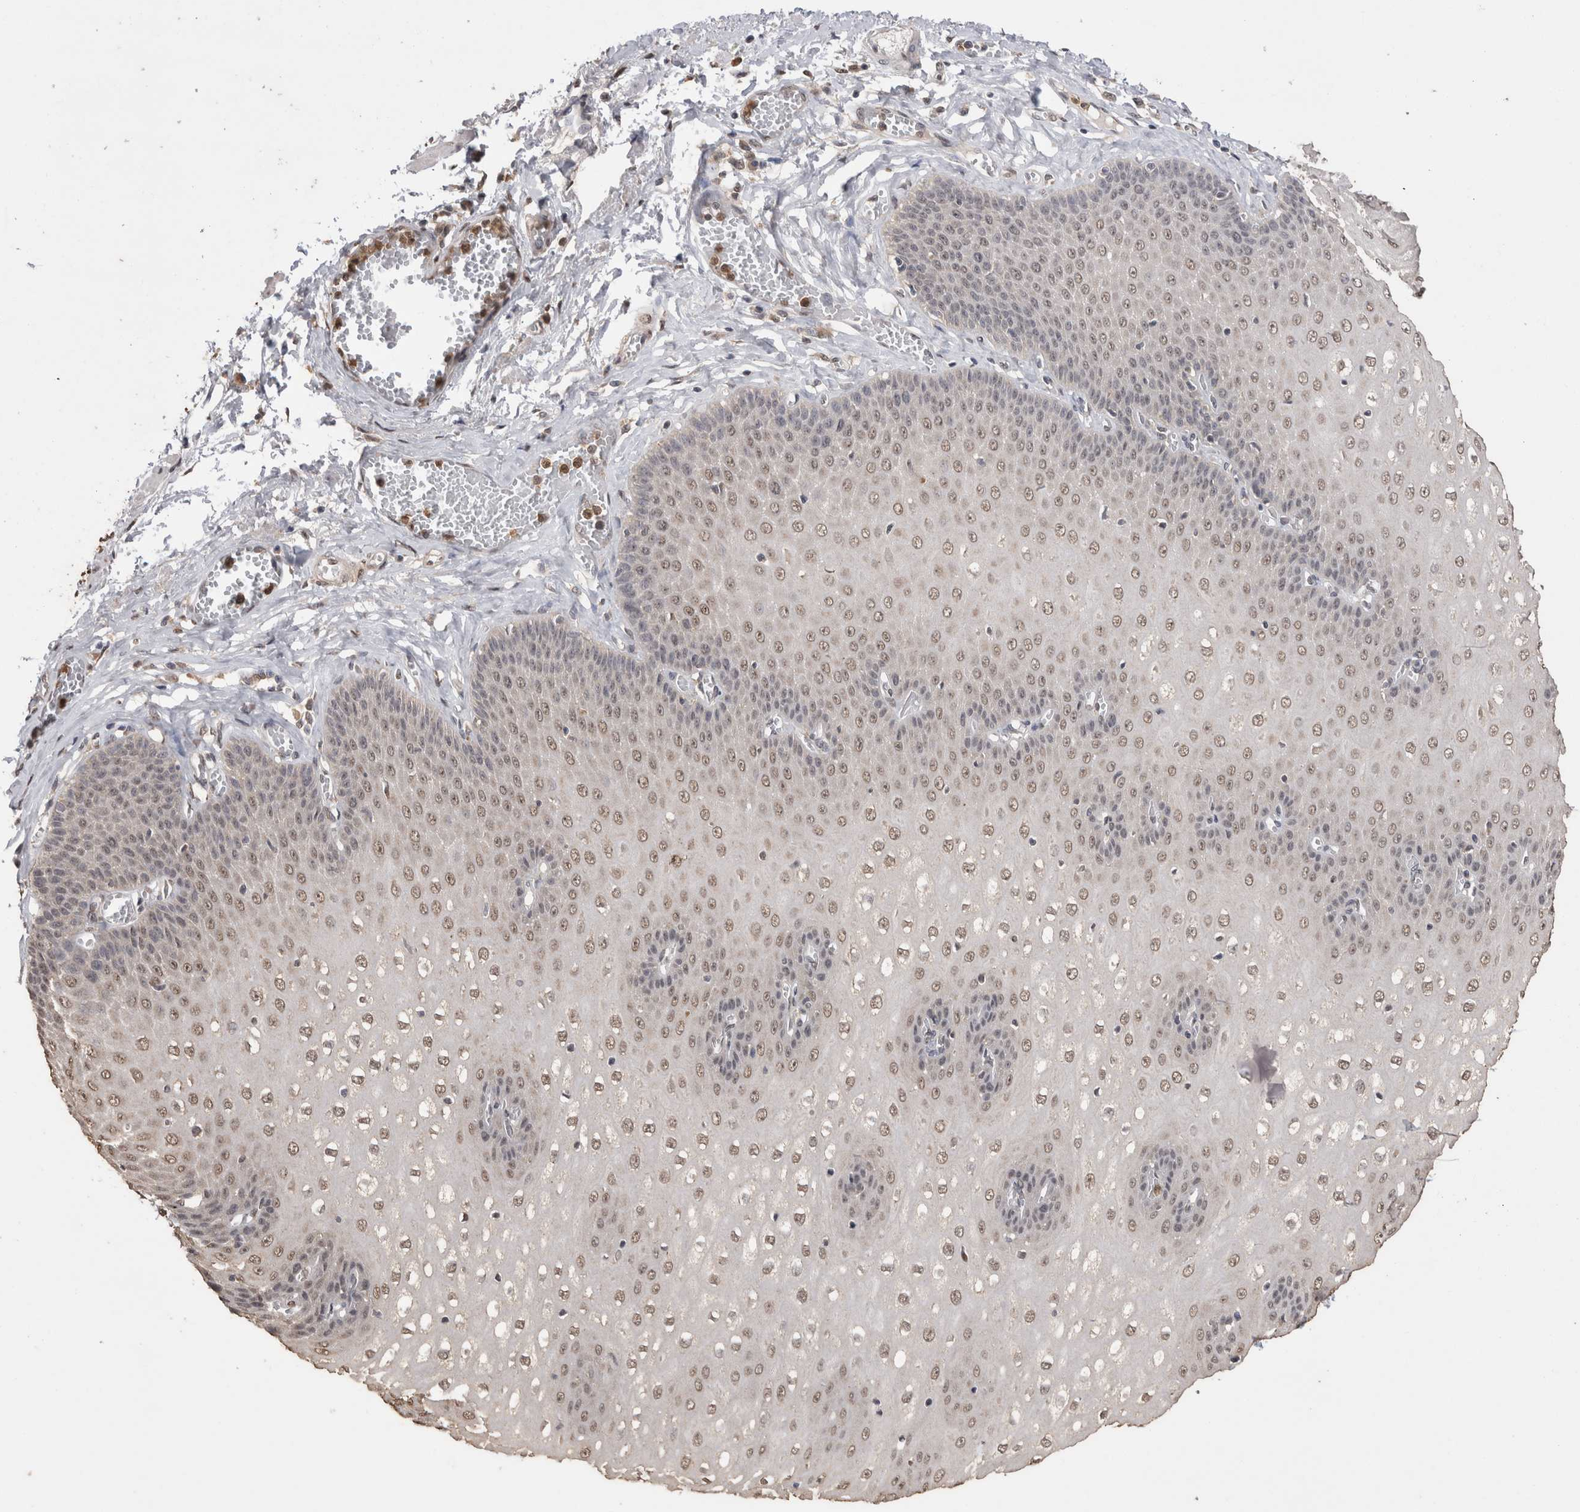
{"staining": {"intensity": "weak", "quantity": ">75%", "location": "nuclear"}, "tissue": "esophagus", "cell_type": "Squamous epithelial cells", "image_type": "normal", "snomed": [{"axis": "morphology", "description": "Normal tissue, NOS"}, {"axis": "topography", "description": "Esophagus"}], "caption": "Weak nuclear expression for a protein is appreciated in approximately >75% of squamous epithelial cells of normal esophagus using IHC.", "gene": "GRK5", "patient": {"sex": "male", "age": 60}}